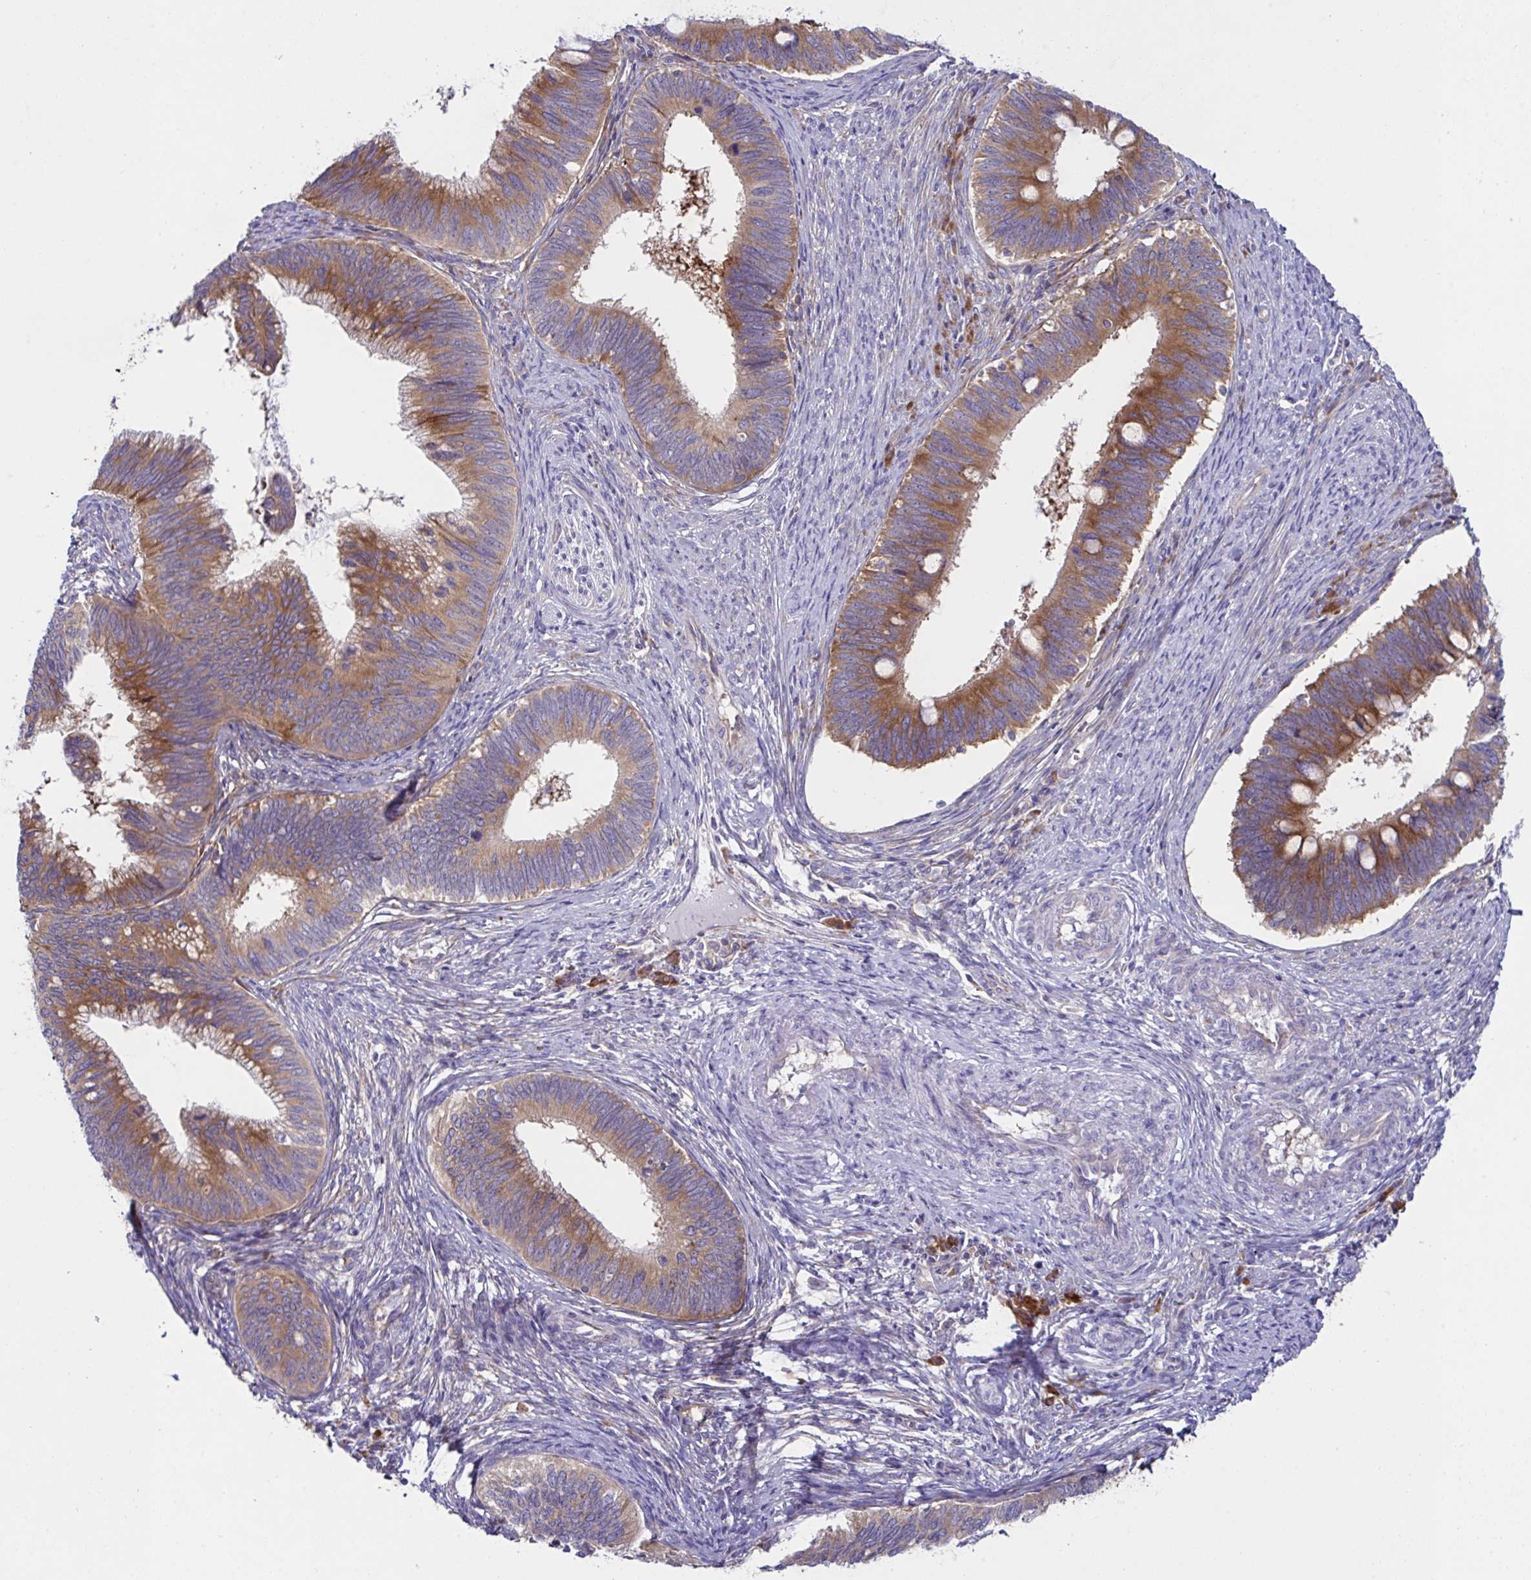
{"staining": {"intensity": "moderate", "quantity": ">75%", "location": "cytoplasmic/membranous"}, "tissue": "cervical cancer", "cell_type": "Tumor cells", "image_type": "cancer", "snomed": [{"axis": "morphology", "description": "Adenocarcinoma, NOS"}, {"axis": "topography", "description": "Cervix"}], "caption": "High-magnification brightfield microscopy of cervical cancer (adenocarcinoma) stained with DAB (3,3'-diaminobenzidine) (brown) and counterstained with hematoxylin (blue). tumor cells exhibit moderate cytoplasmic/membranous positivity is present in approximately>75% of cells.", "gene": "FAU", "patient": {"sex": "female", "age": 42}}